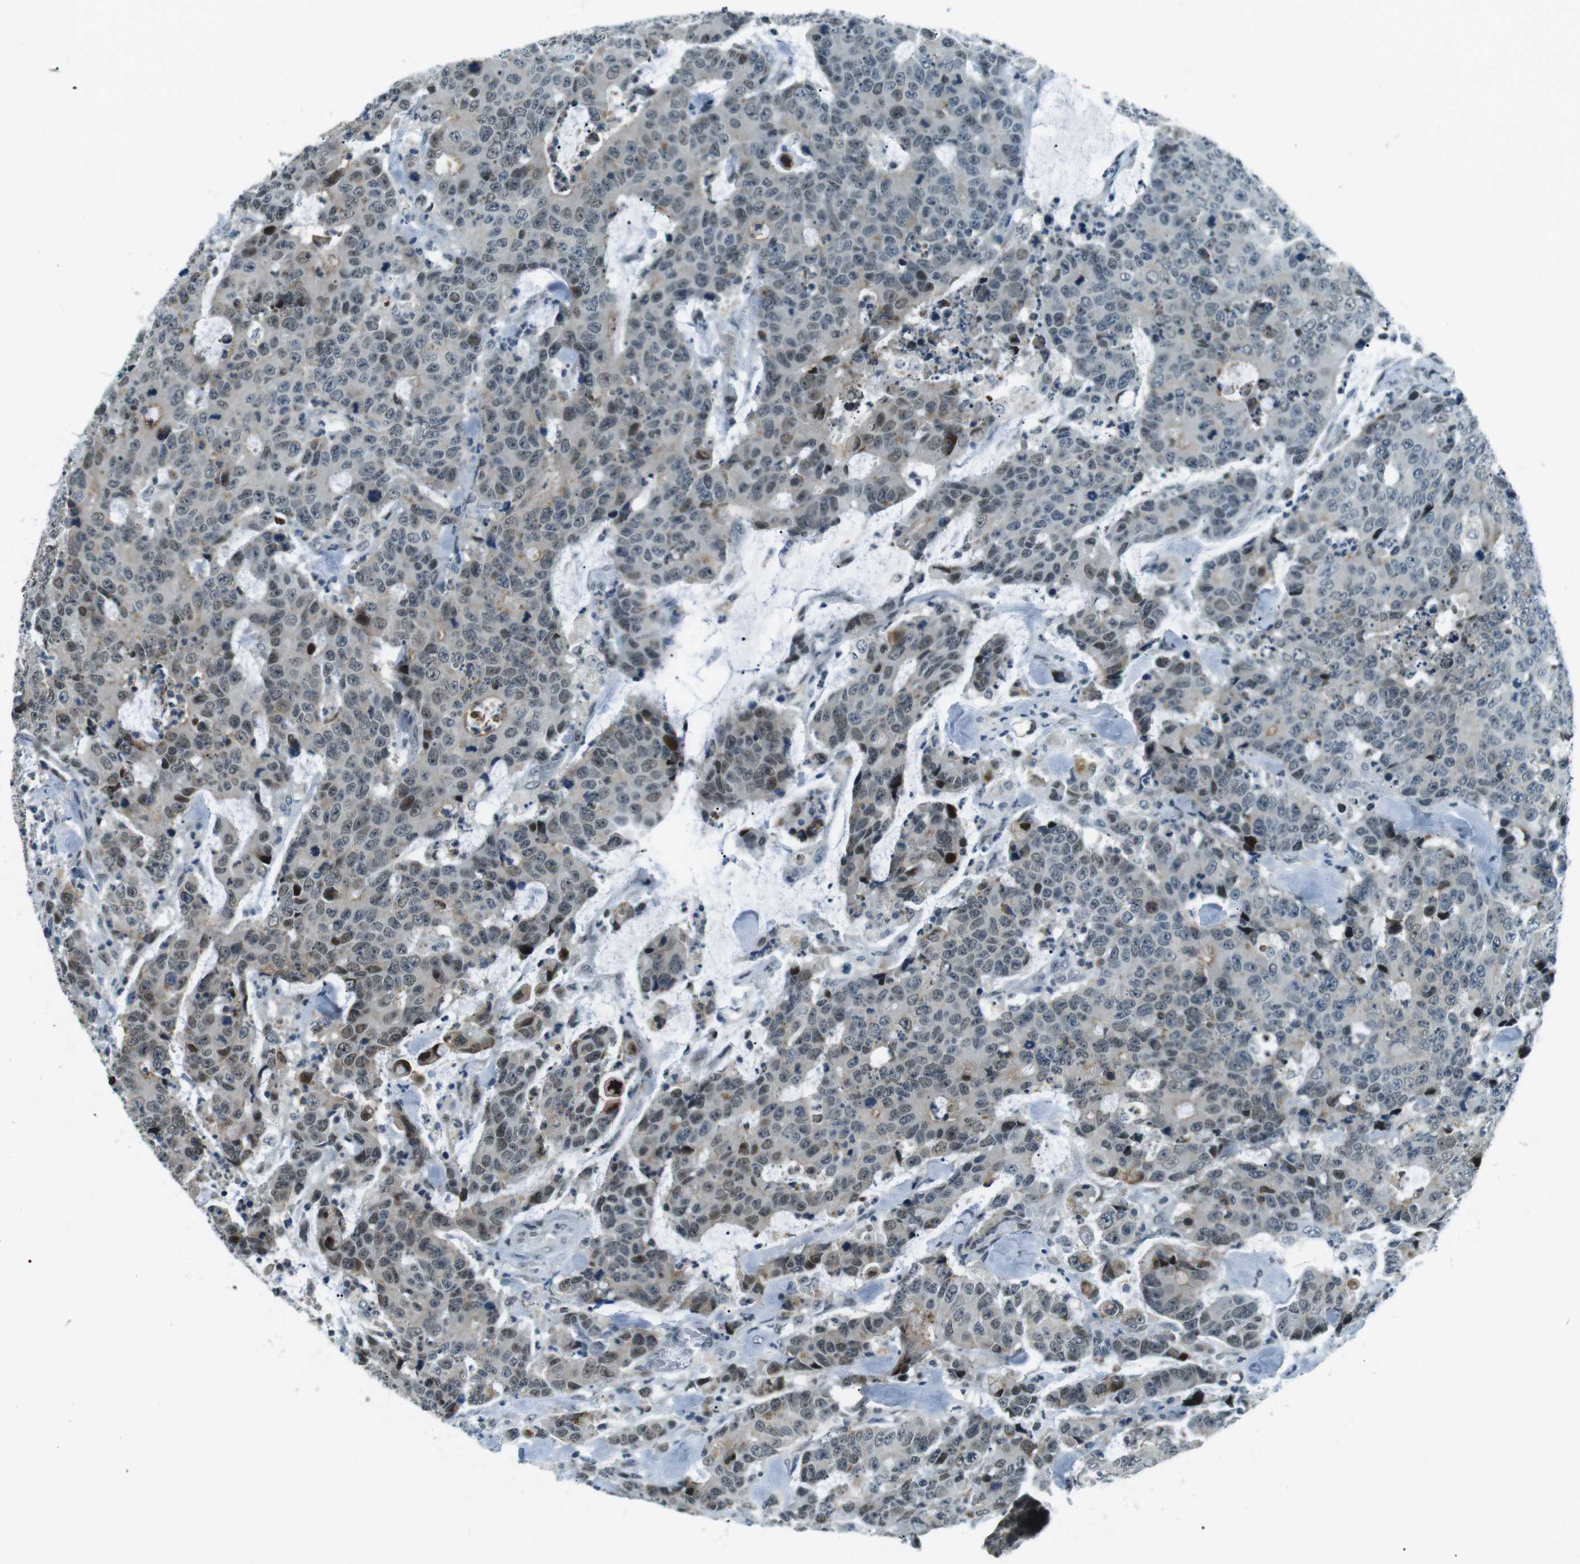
{"staining": {"intensity": "moderate", "quantity": "<25%", "location": "nuclear"}, "tissue": "colorectal cancer", "cell_type": "Tumor cells", "image_type": "cancer", "snomed": [{"axis": "morphology", "description": "Adenocarcinoma, NOS"}, {"axis": "topography", "description": "Colon"}], "caption": "A photomicrograph showing moderate nuclear positivity in about <25% of tumor cells in colorectal adenocarcinoma, as visualized by brown immunohistochemical staining.", "gene": "PJA1", "patient": {"sex": "female", "age": 86}}